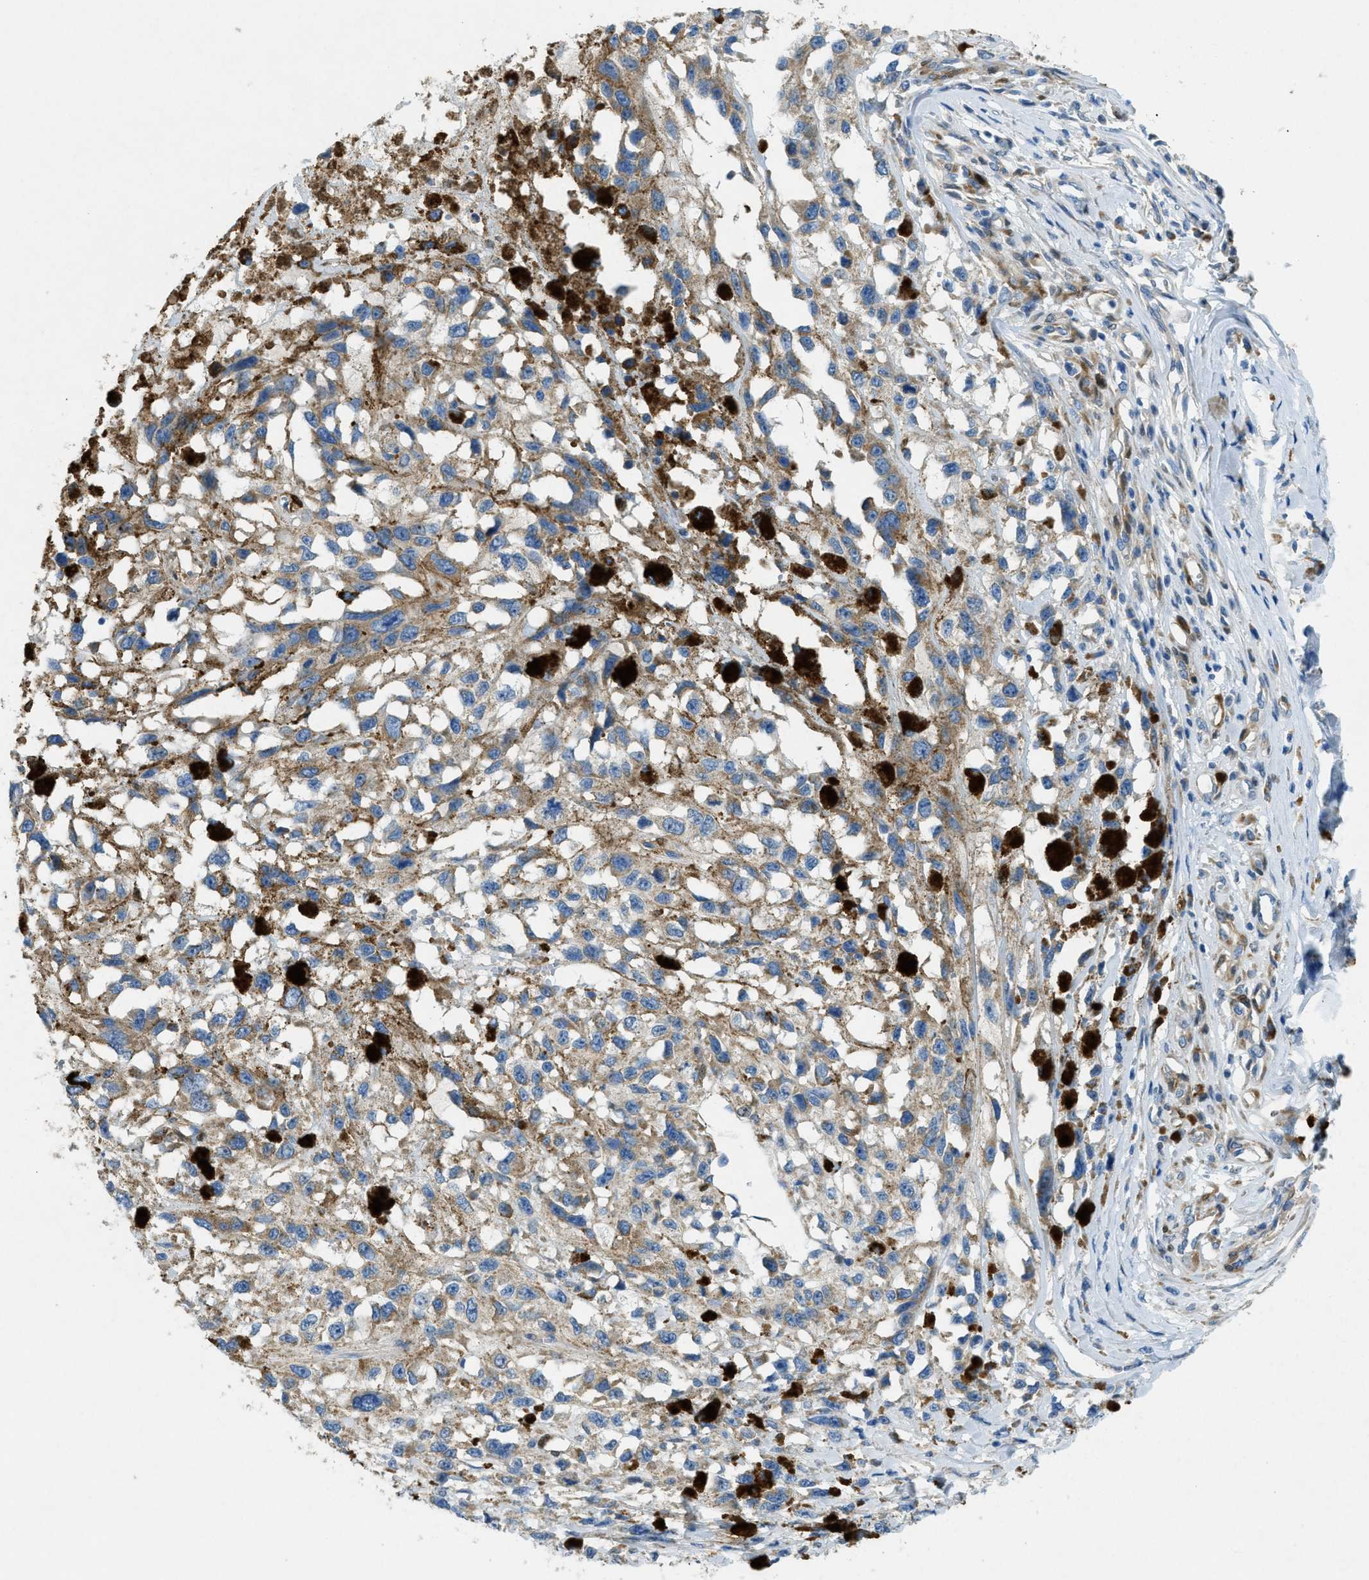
{"staining": {"intensity": "weak", "quantity": ">75%", "location": "cytoplasmic/membranous"}, "tissue": "melanoma", "cell_type": "Tumor cells", "image_type": "cancer", "snomed": [{"axis": "morphology", "description": "Malignant melanoma, Metastatic site"}, {"axis": "topography", "description": "Lymph node"}], "caption": "Immunohistochemistry image of neoplastic tissue: human melanoma stained using immunohistochemistry reveals low levels of weak protein expression localized specifically in the cytoplasmic/membranous of tumor cells, appearing as a cytoplasmic/membranous brown color.", "gene": "CYGB", "patient": {"sex": "male", "age": 59}}